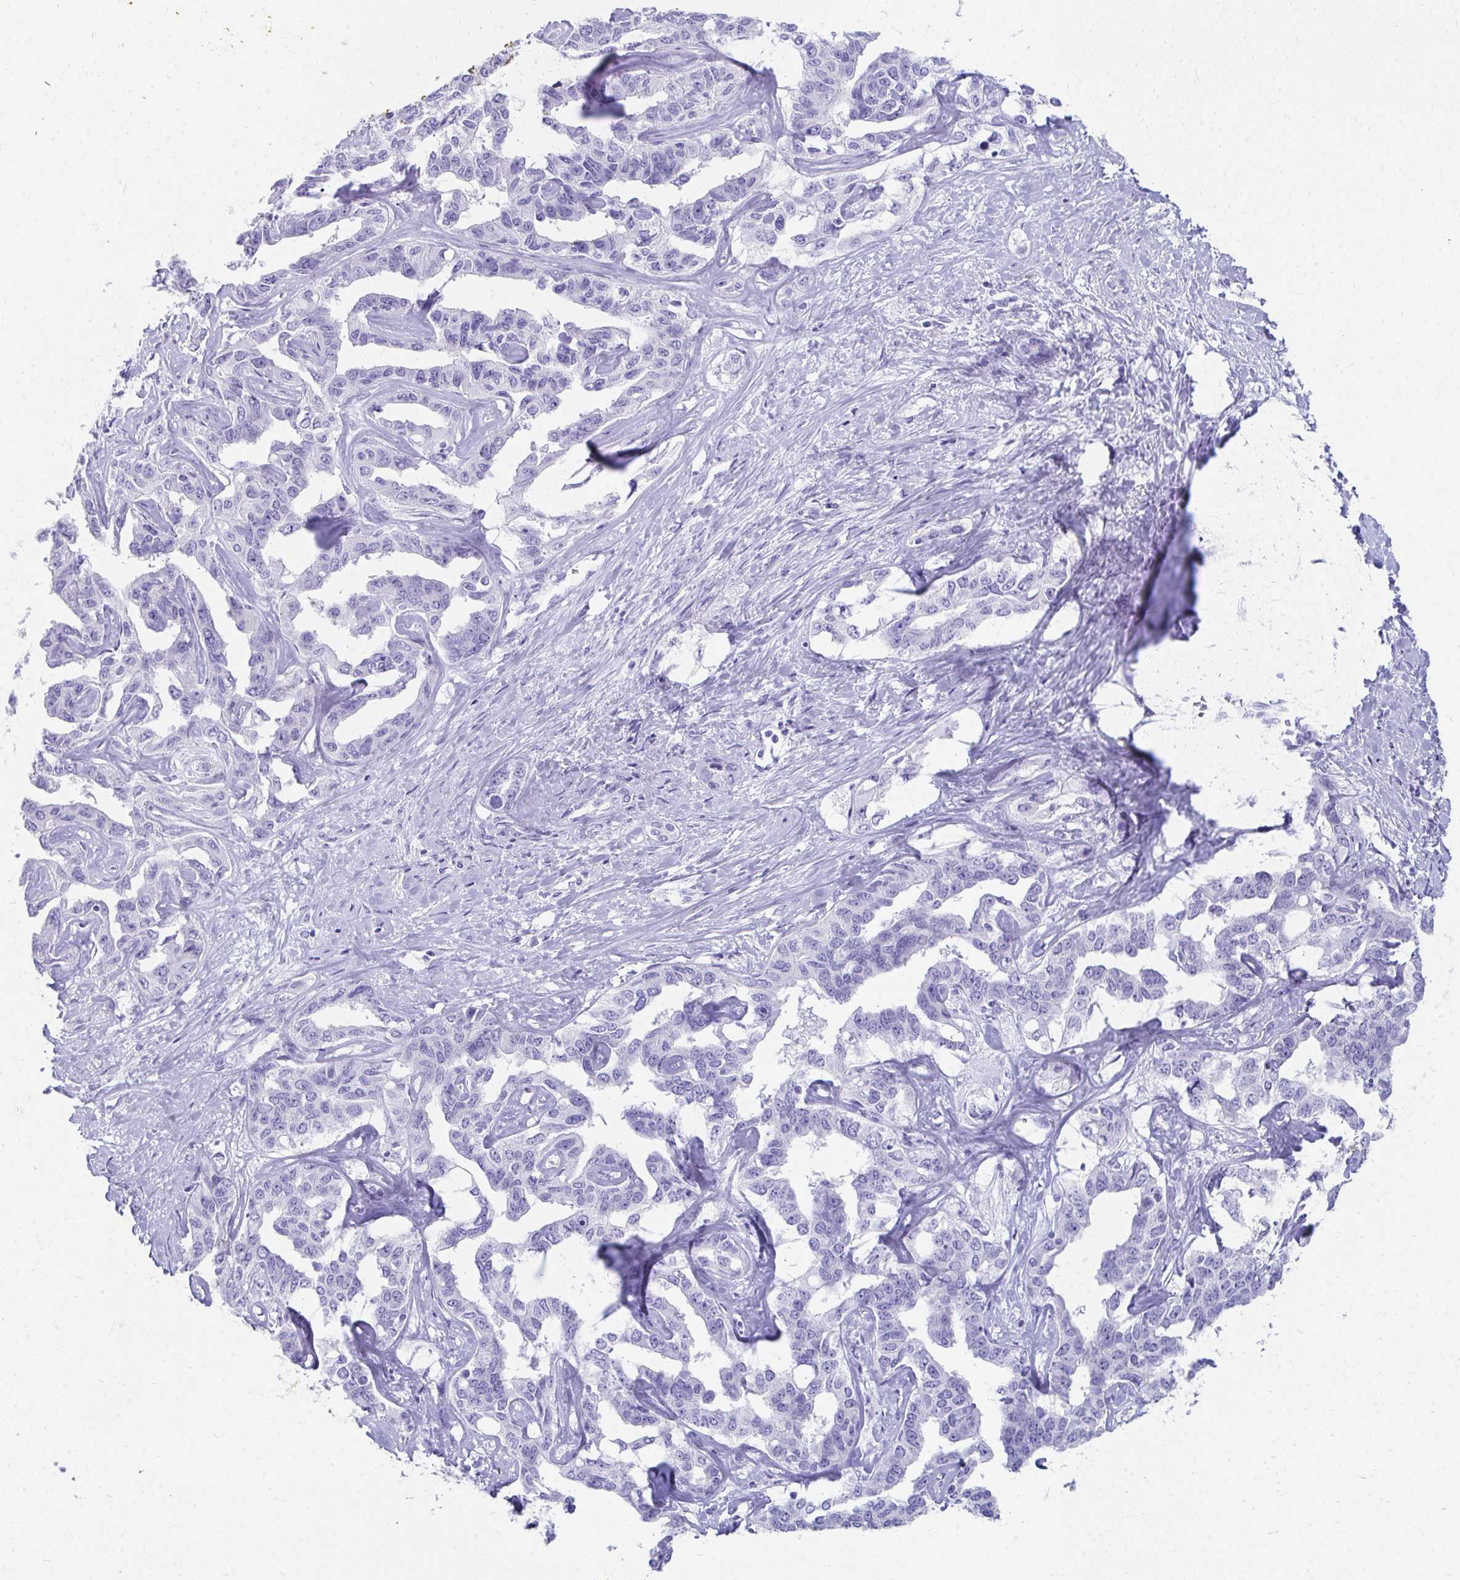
{"staining": {"intensity": "negative", "quantity": "none", "location": "none"}, "tissue": "liver cancer", "cell_type": "Tumor cells", "image_type": "cancer", "snomed": [{"axis": "morphology", "description": "Cholangiocarcinoma"}, {"axis": "topography", "description": "Liver"}], "caption": "Micrograph shows no protein staining in tumor cells of liver cholangiocarcinoma tissue. Nuclei are stained in blue.", "gene": "SEC14L3", "patient": {"sex": "male", "age": 59}}